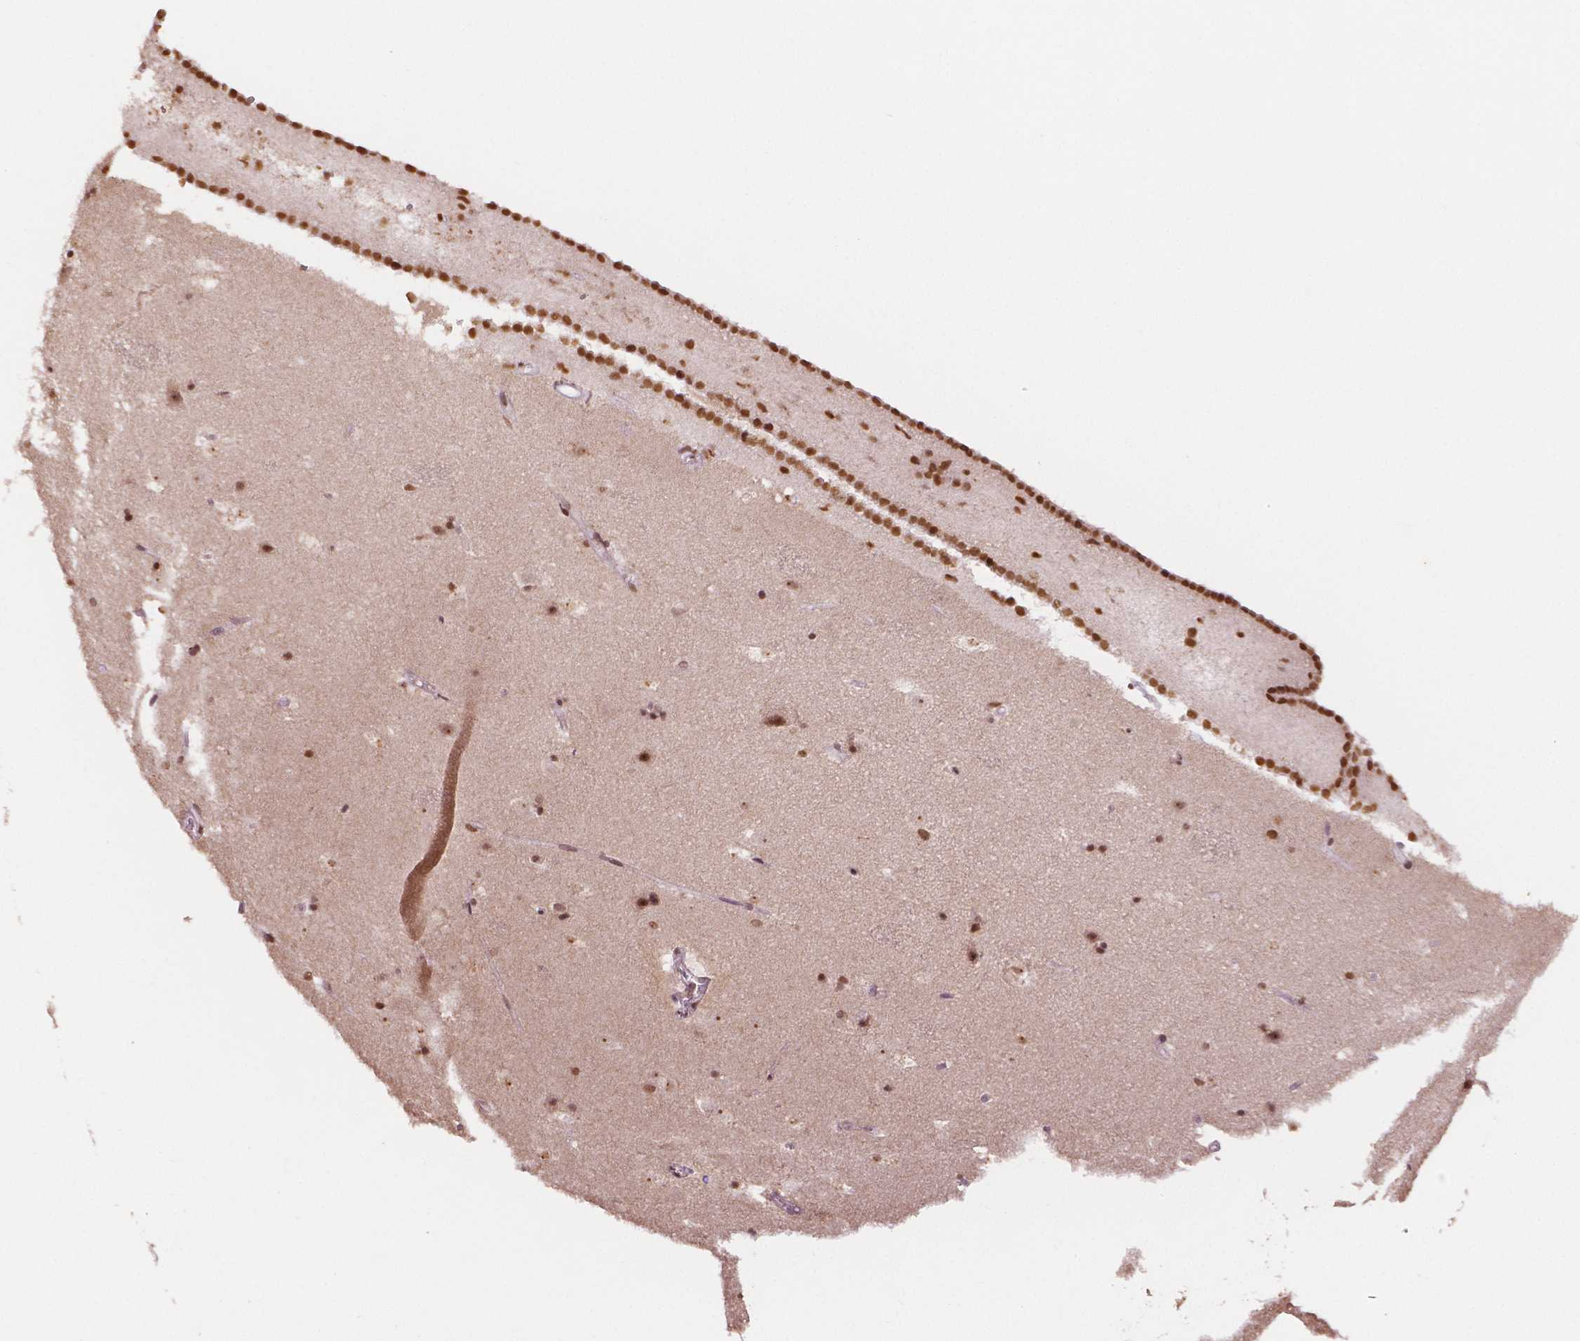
{"staining": {"intensity": "moderate", "quantity": ">75%", "location": "nuclear"}, "tissue": "caudate", "cell_type": "Glial cells", "image_type": "normal", "snomed": [{"axis": "morphology", "description": "Normal tissue, NOS"}, {"axis": "topography", "description": "Lateral ventricle wall"}], "caption": "Moderate nuclear positivity is appreciated in approximately >75% of glial cells in unremarkable caudate. (DAB (3,3'-diaminobenzidine) IHC with brightfield microscopy, high magnification).", "gene": "DEK", "patient": {"sex": "male", "age": 37}}